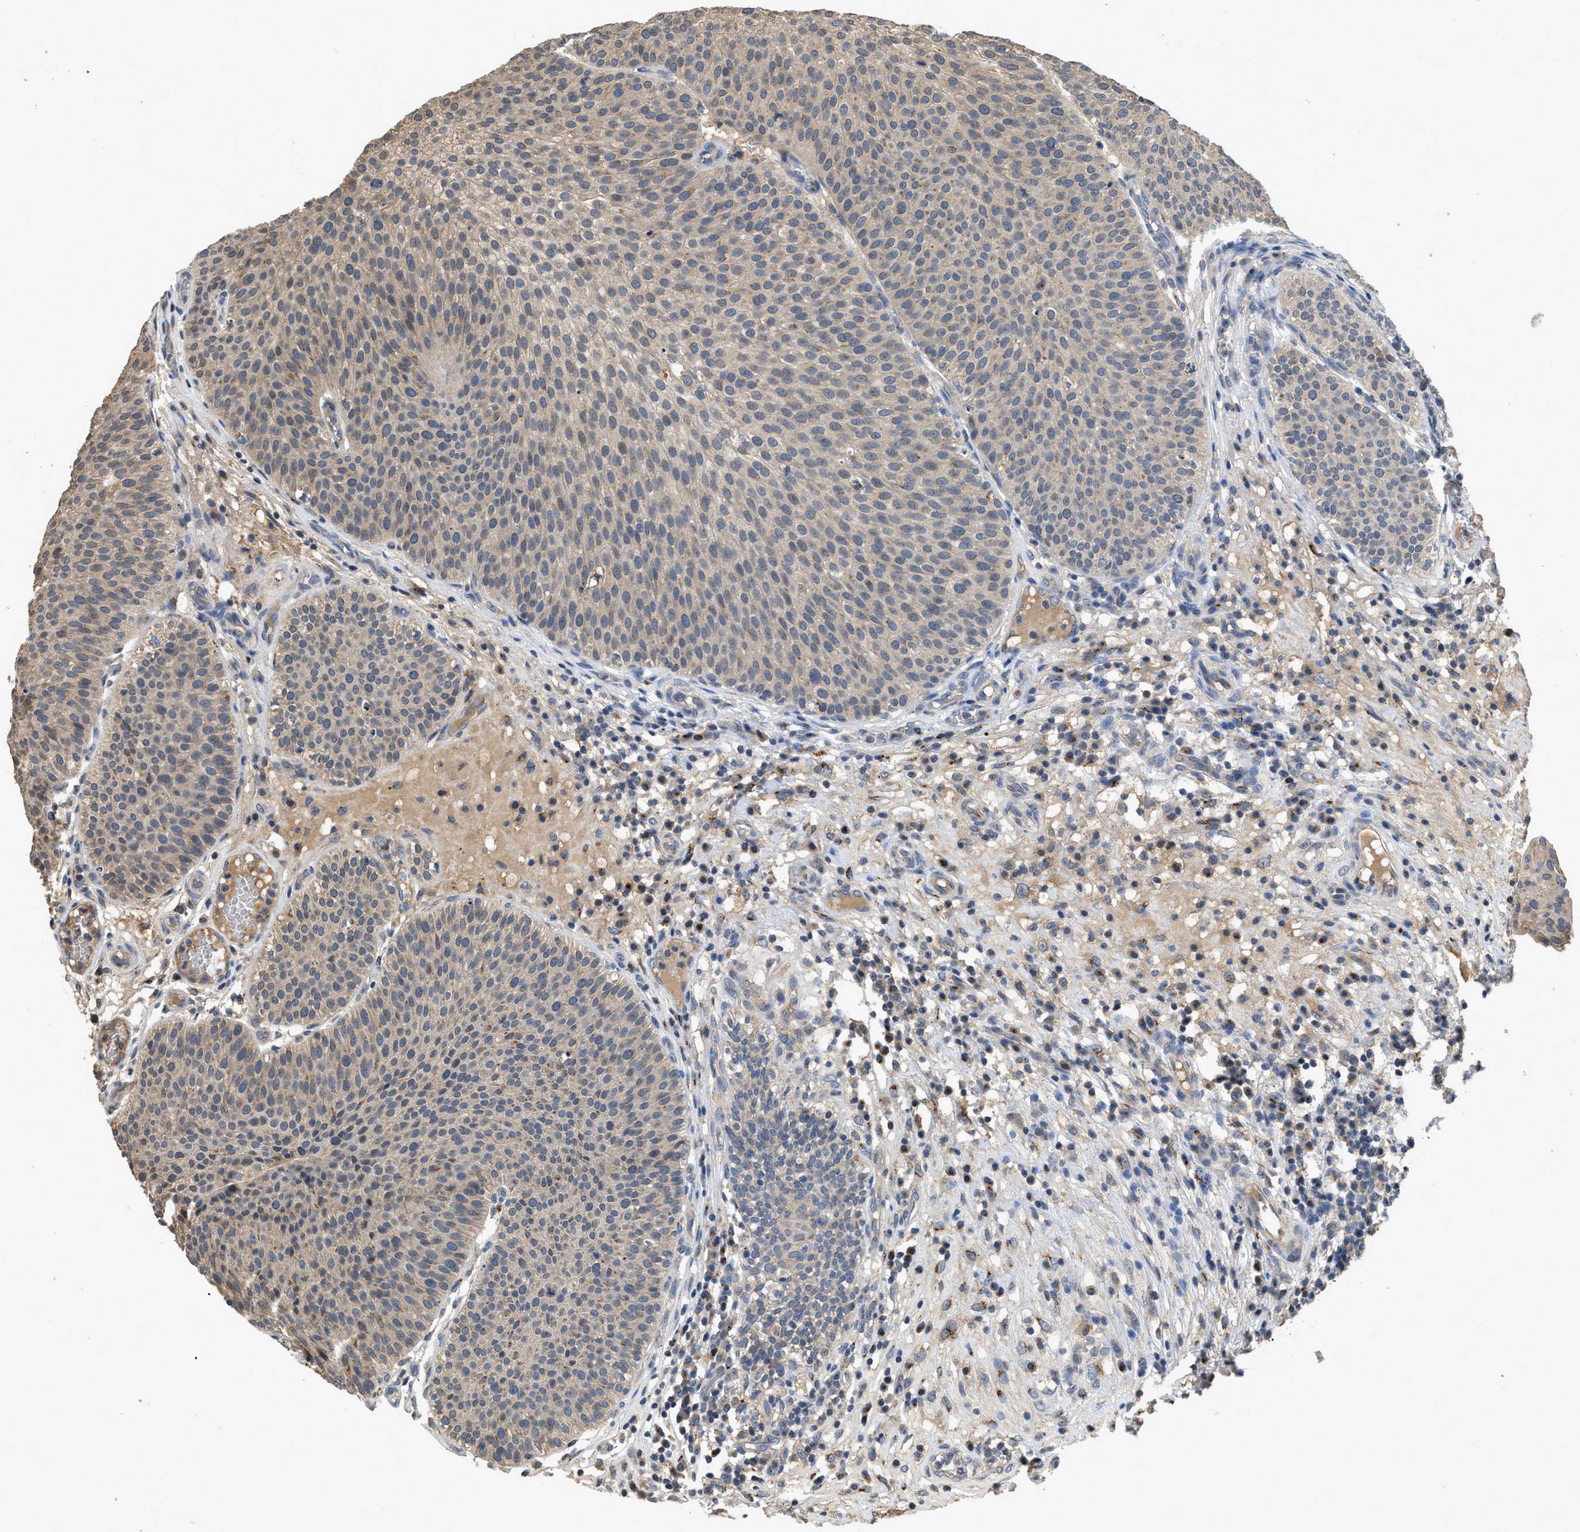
{"staining": {"intensity": "weak", "quantity": "25%-75%", "location": "cytoplasmic/membranous"}, "tissue": "urothelial cancer", "cell_type": "Tumor cells", "image_type": "cancer", "snomed": [{"axis": "morphology", "description": "Urothelial carcinoma, Low grade"}, {"axis": "topography", "description": "Smooth muscle"}, {"axis": "topography", "description": "Urinary bladder"}], "caption": "An immunohistochemistry histopathology image of neoplastic tissue is shown. Protein staining in brown shows weak cytoplasmic/membranous positivity in urothelial cancer within tumor cells. (IHC, brightfield microscopy, high magnification).", "gene": "SIK2", "patient": {"sex": "male", "age": 60}}